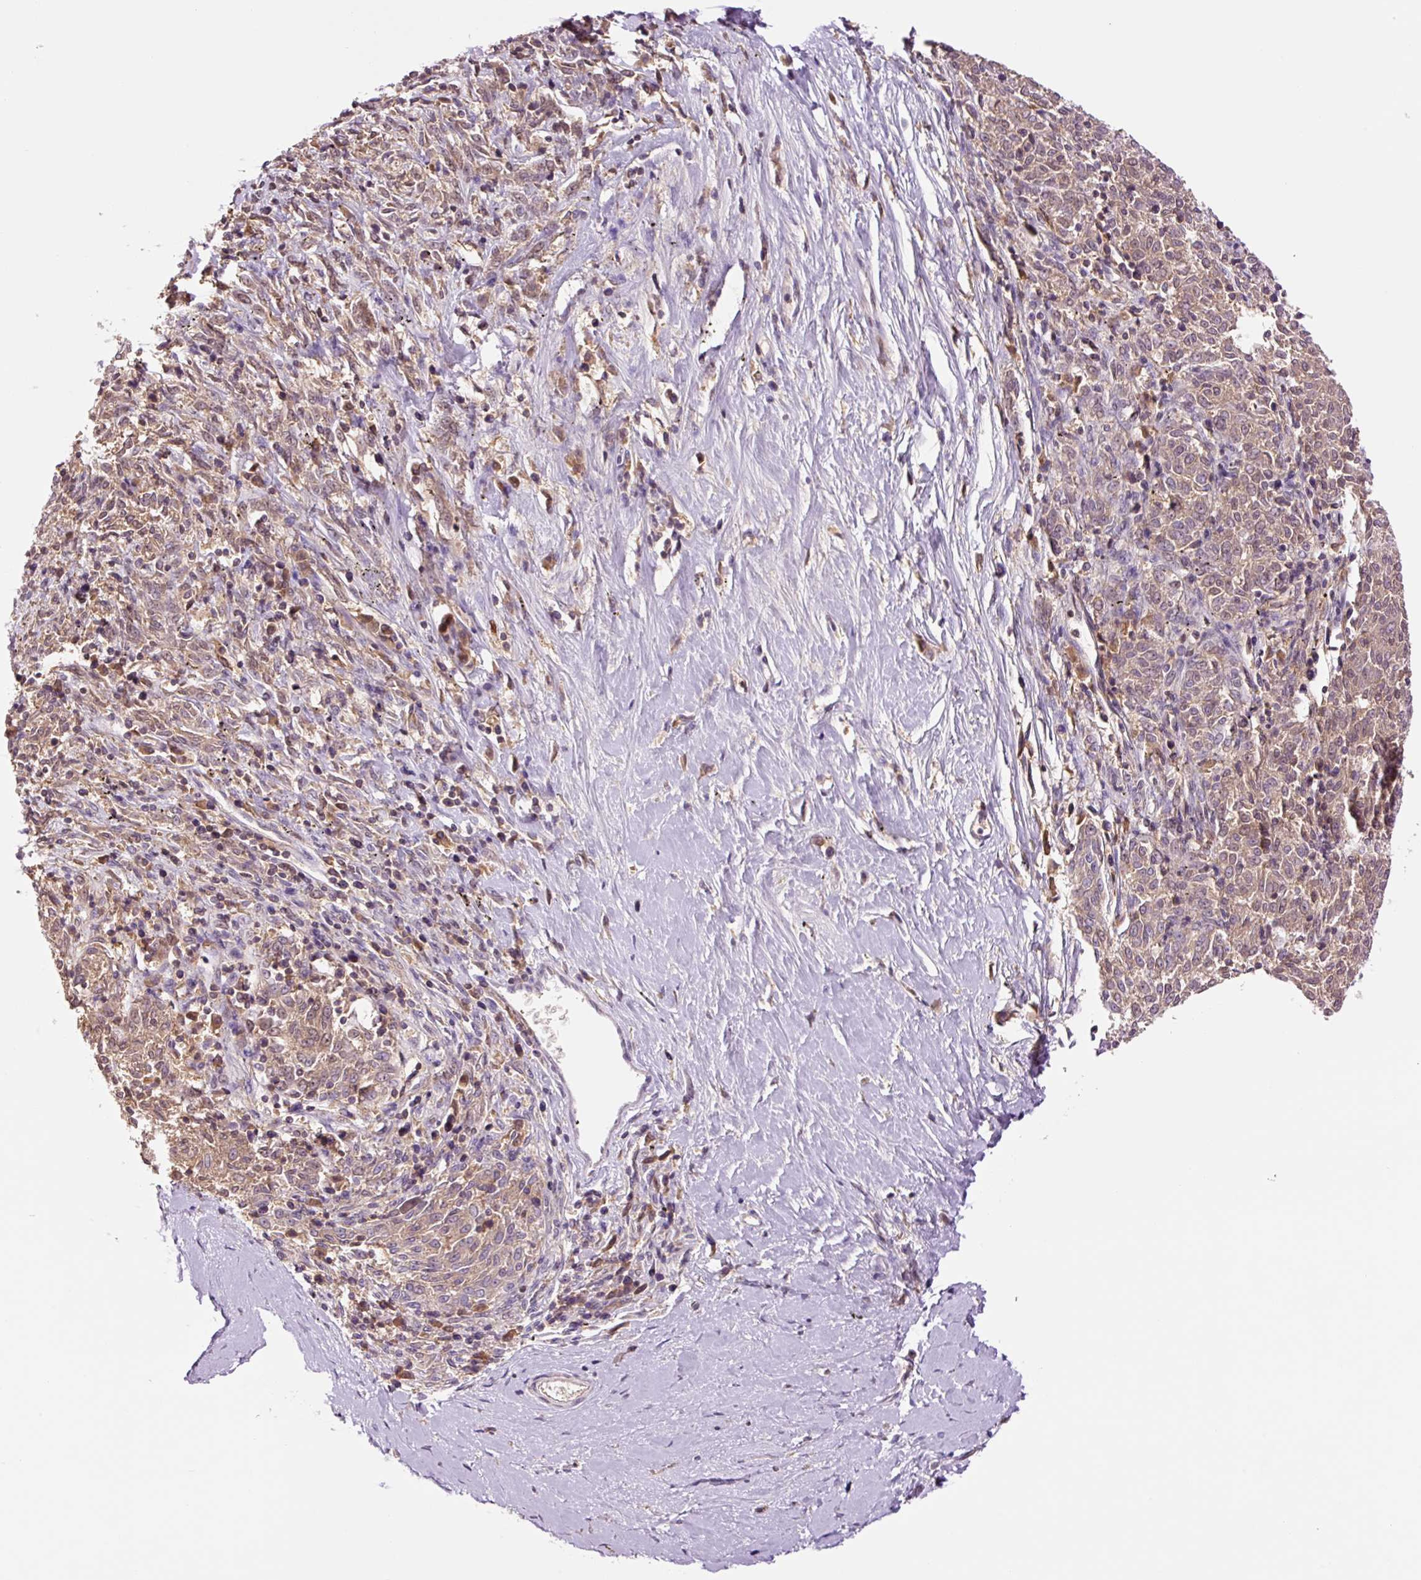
{"staining": {"intensity": "weak", "quantity": ">75%", "location": "cytoplasmic/membranous"}, "tissue": "melanoma", "cell_type": "Tumor cells", "image_type": "cancer", "snomed": [{"axis": "morphology", "description": "Malignant melanoma, NOS"}, {"axis": "topography", "description": "Skin"}], "caption": "A brown stain highlights weak cytoplasmic/membranous expression of a protein in malignant melanoma tumor cells. (IHC, brightfield microscopy, high magnification).", "gene": "DPPA4", "patient": {"sex": "female", "age": 72}}